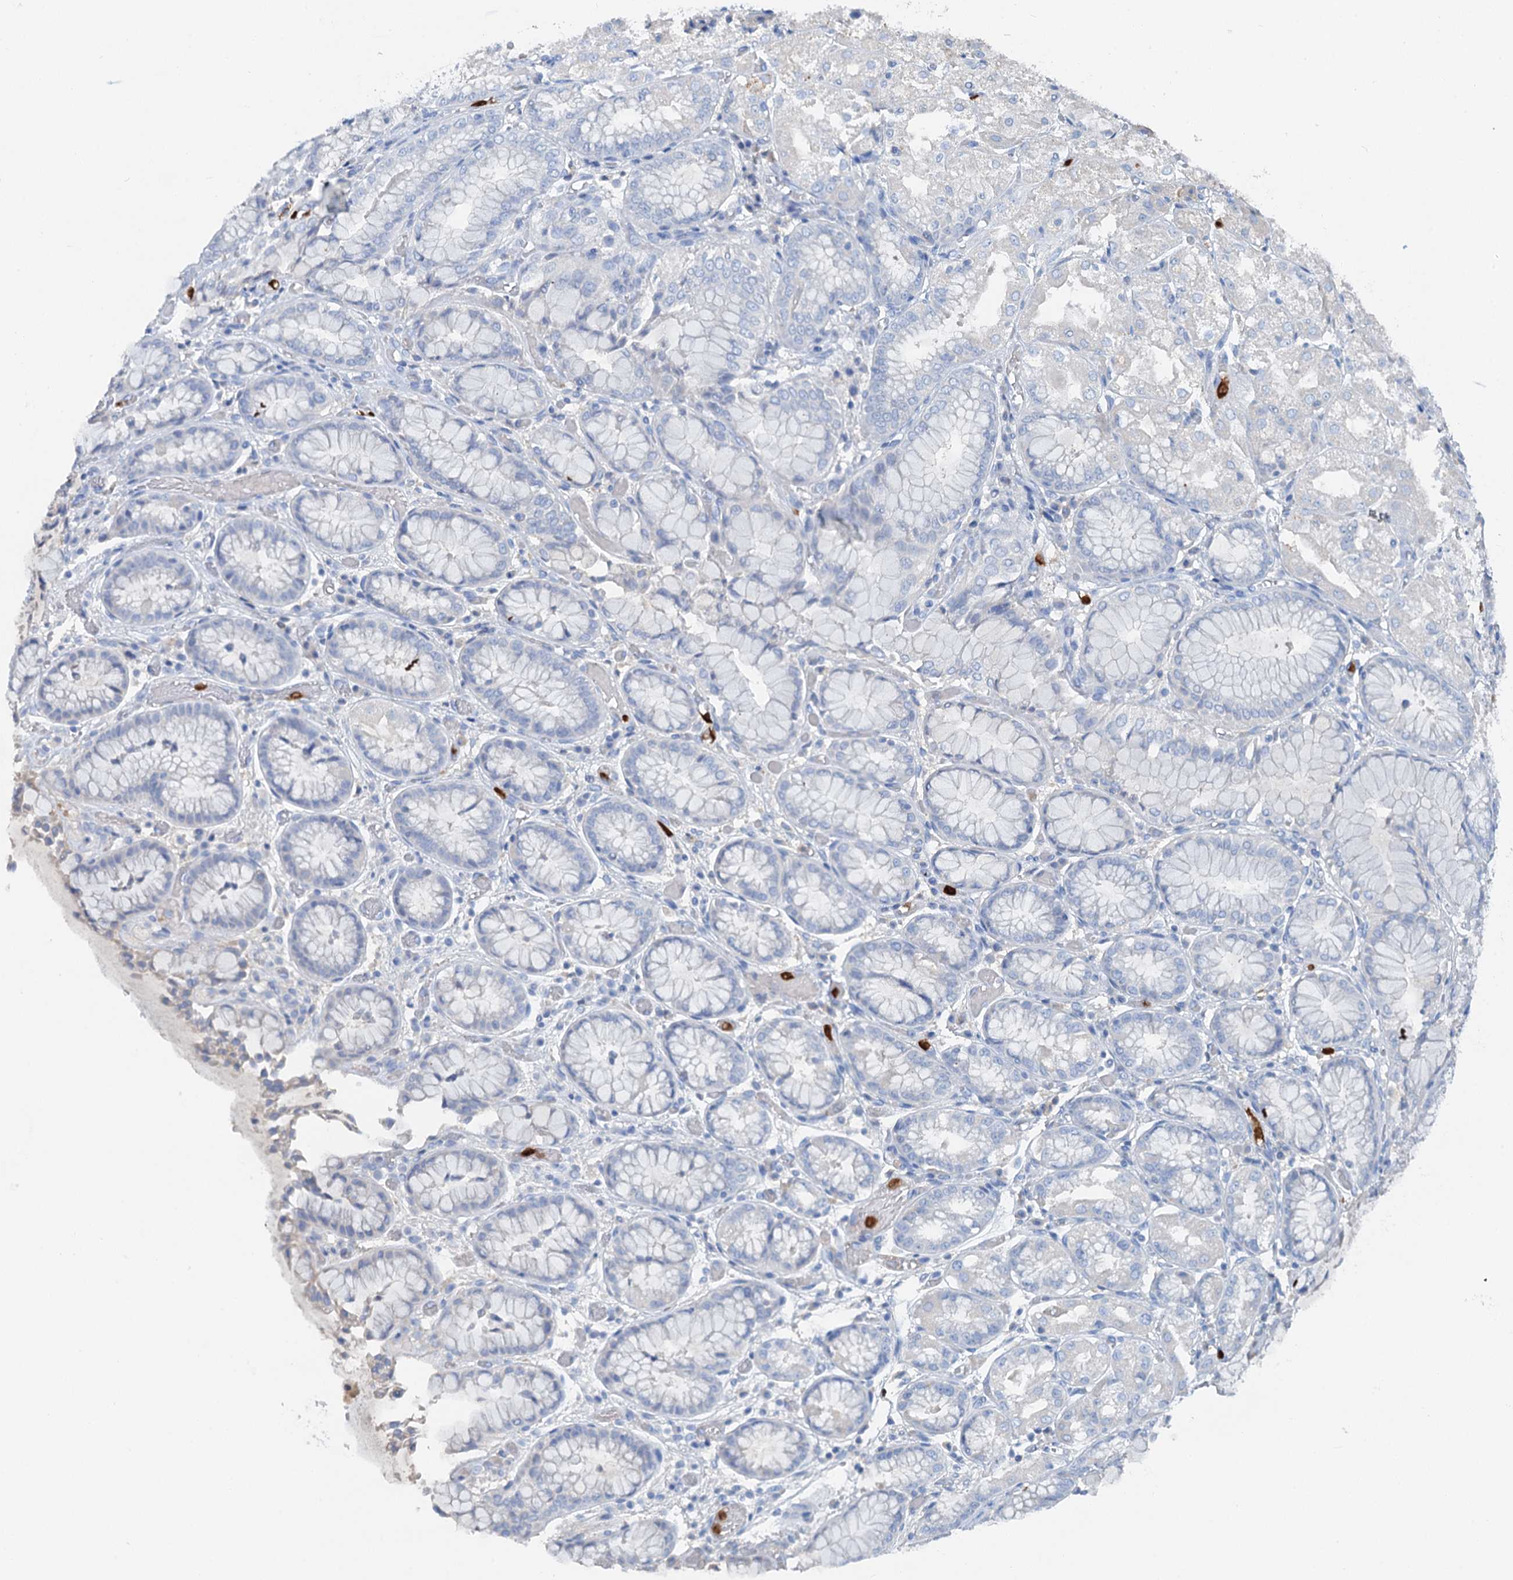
{"staining": {"intensity": "weak", "quantity": "<25%", "location": "cytoplasmic/membranous"}, "tissue": "stomach", "cell_type": "Glandular cells", "image_type": "normal", "snomed": [{"axis": "morphology", "description": "Normal tissue, NOS"}, {"axis": "topography", "description": "Stomach, upper"}], "caption": "Glandular cells show no significant protein positivity in benign stomach. (DAB immunohistochemistry, high magnification).", "gene": "OTOA", "patient": {"sex": "male", "age": 72}}